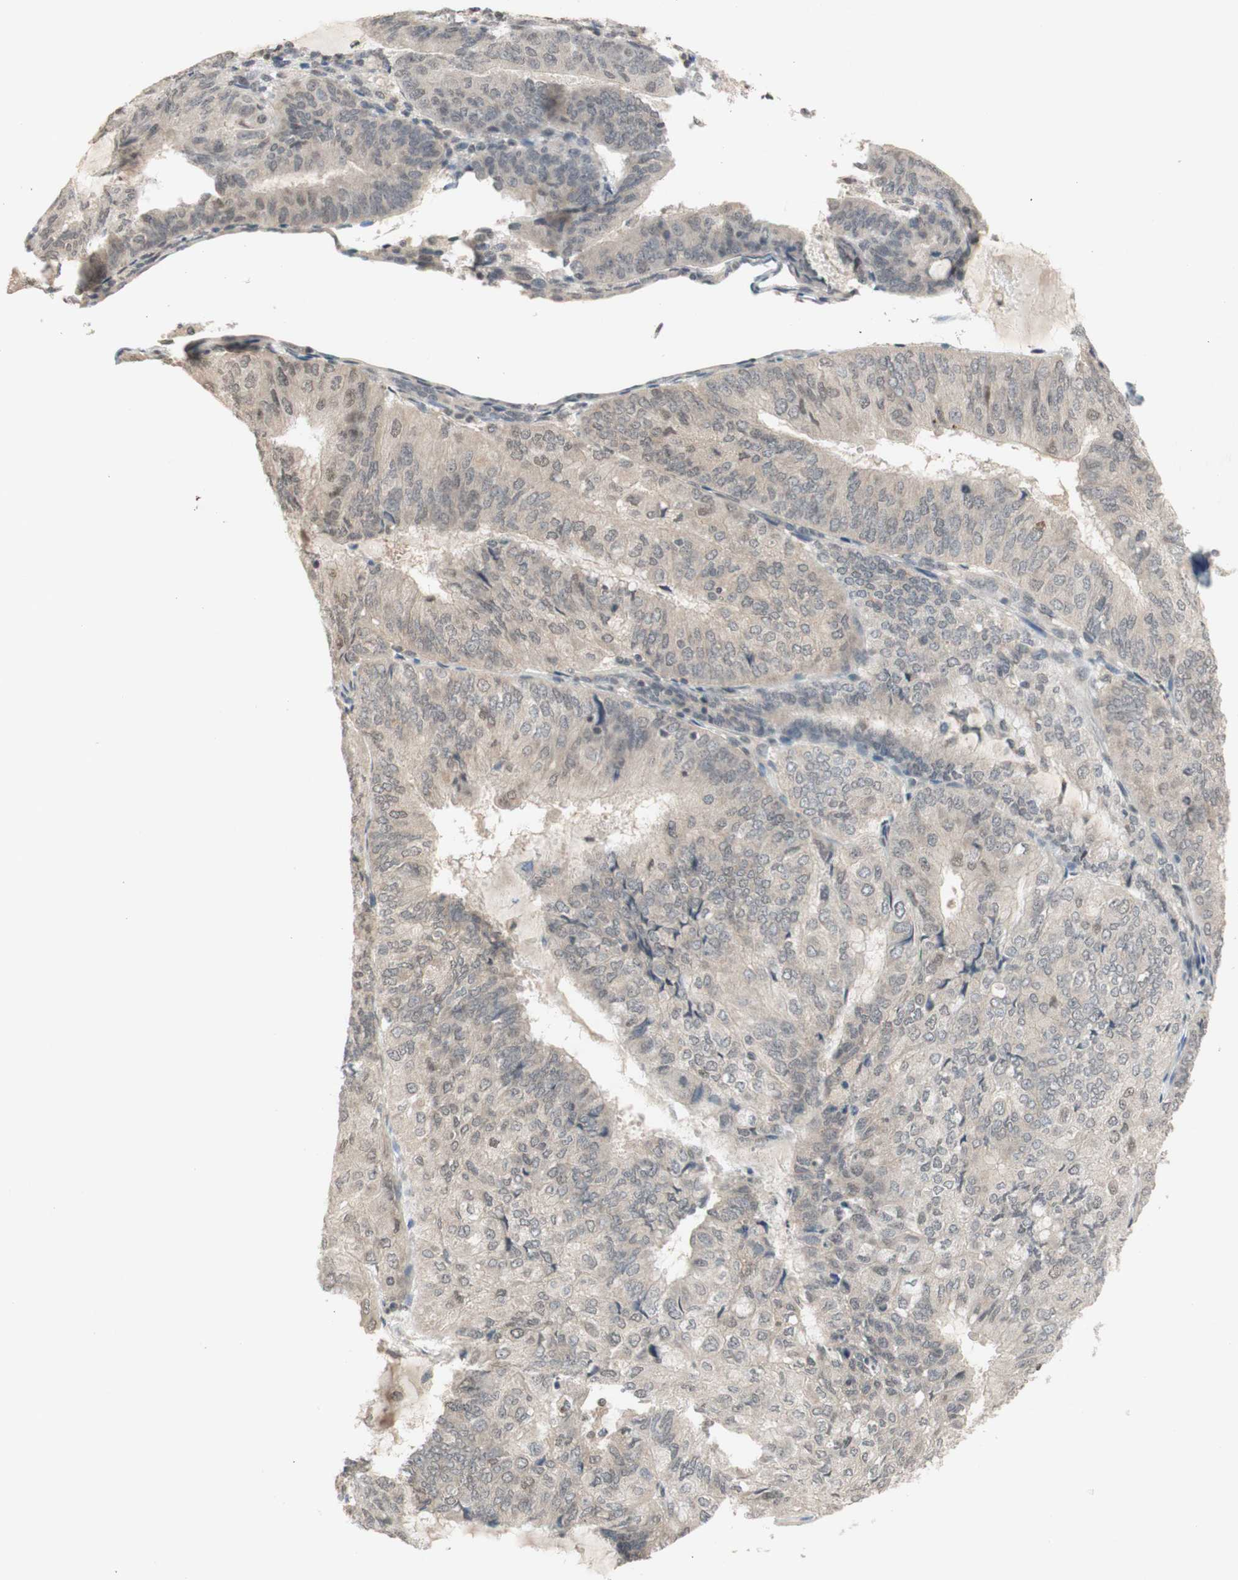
{"staining": {"intensity": "weak", "quantity": ">75%", "location": "cytoplasmic/membranous"}, "tissue": "endometrial cancer", "cell_type": "Tumor cells", "image_type": "cancer", "snomed": [{"axis": "morphology", "description": "Adenocarcinoma, NOS"}, {"axis": "topography", "description": "Endometrium"}], "caption": "Protein analysis of endometrial cancer (adenocarcinoma) tissue demonstrates weak cytoplasmic/membranous positivity in approximately >75% of tumor cells. The staining is performed using DAB brown chromogen to label protein expression. The nuclei are counter-stained blue using hematoxylin.", "gene": "GLI1", "patient": {"sex": "female", "age": 81}}